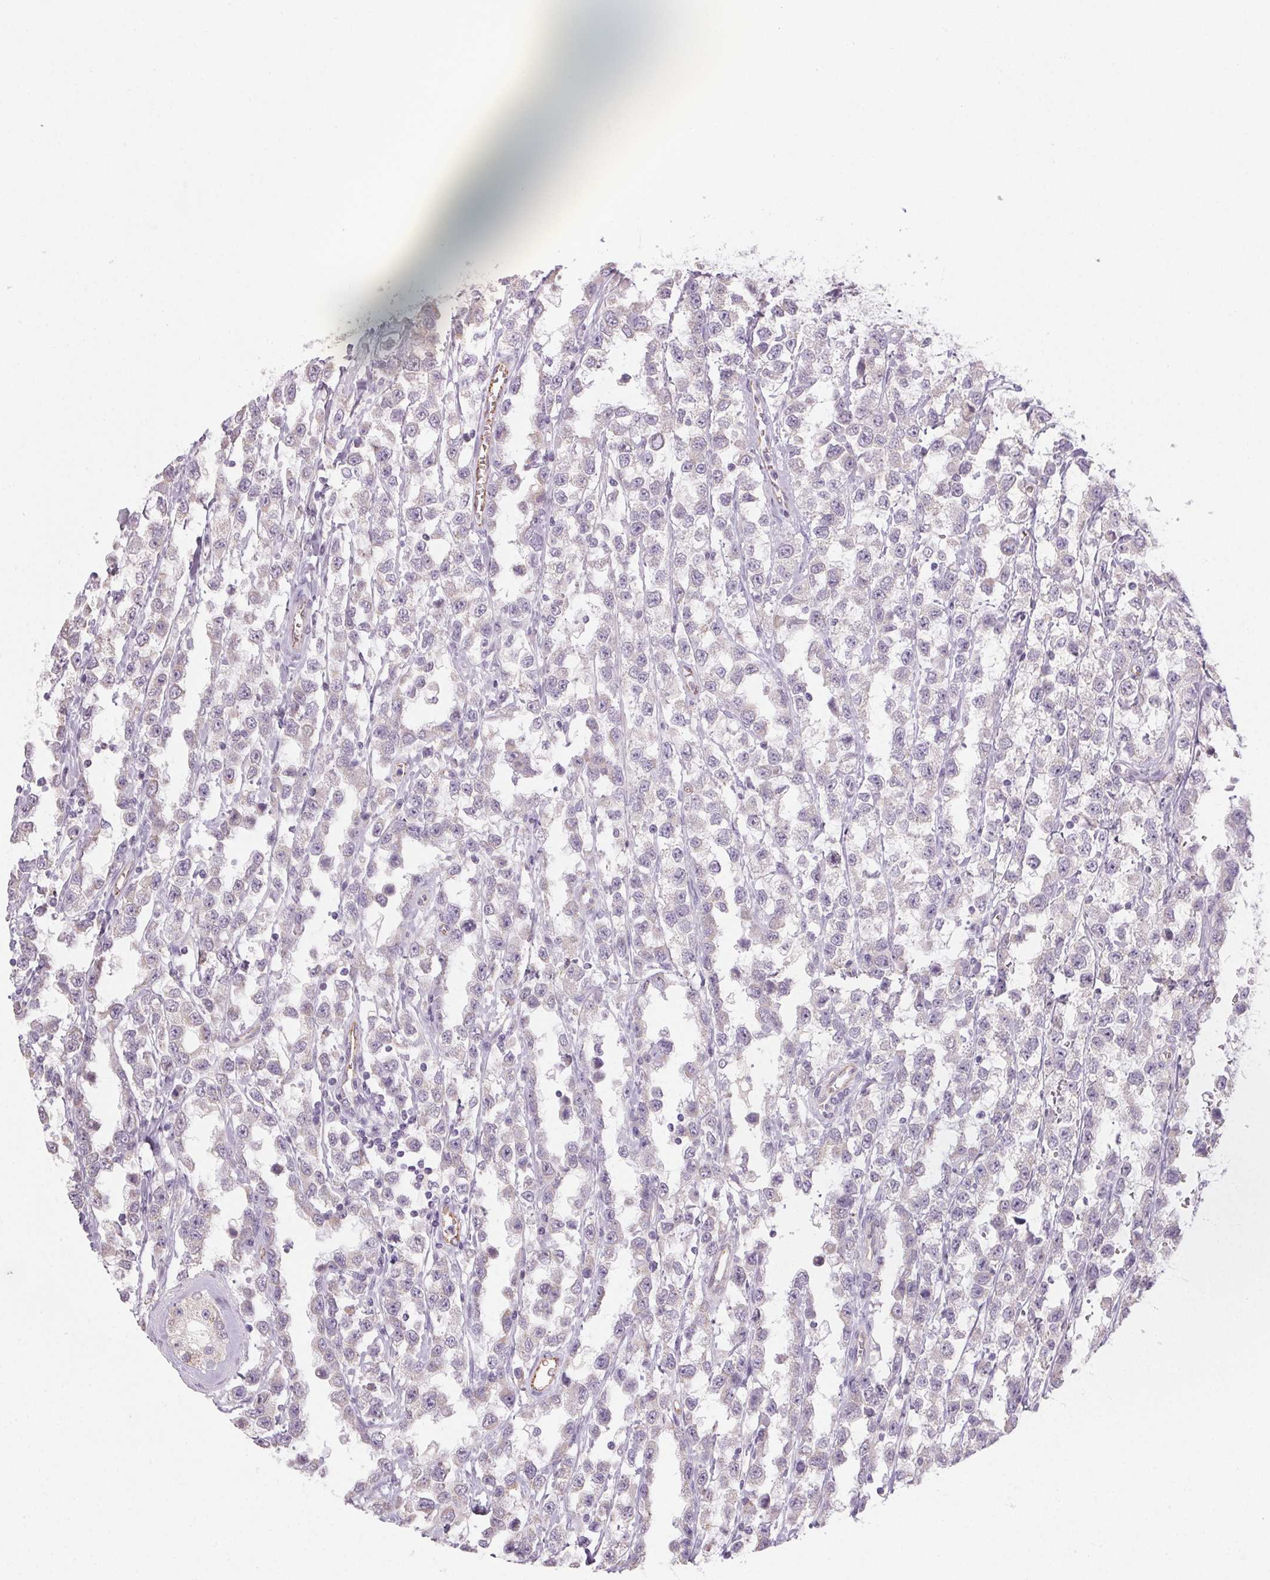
{"staining": {"intensity": "negative", "quantity": "none", "location": "none"}, "tissue": "testis cancer", "cell_type": "Tumor cells", "image_type": "cancer", "snomed": [{"axis": "morphology", "description": "Seminoma, NOS"}, {"axis": "topography", "description": "Testis"}], "caption": "High power microscopy photomicrograph of an immunohistochemistry (IHC) micrograph of testis cancer (seminoma), revealing no significant expression in tumor cells. (DAB immunohistochemistry (IHC) with hematoxylin counter stain).", "gene": "SMYD1", "patient": {"sex": "male", "age": 34}}